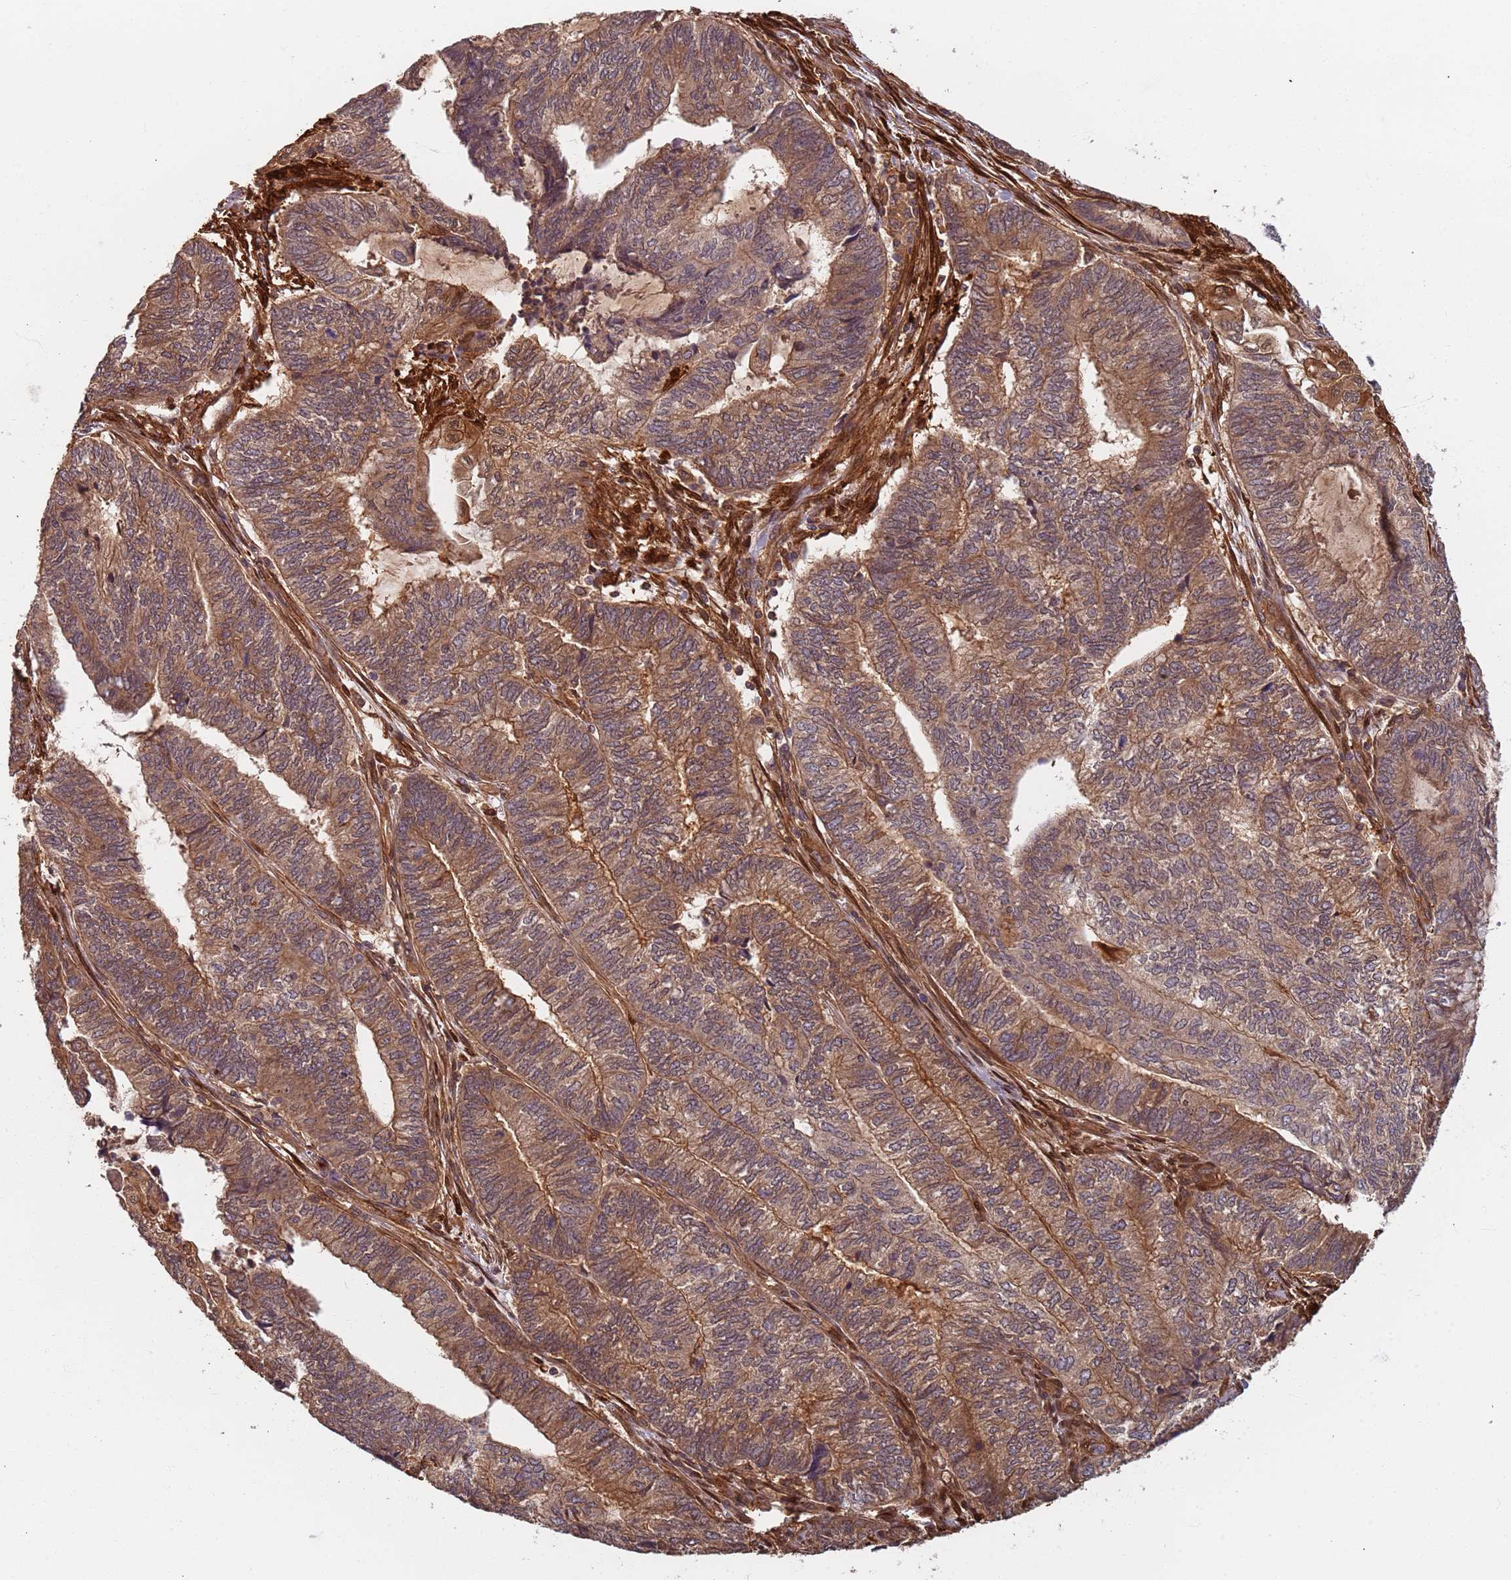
{"staining": {"intensity": "weak", "quantity": ">75%", "location": "cytoplasmic/membranous"}, "tissue": "endometrial cancer", "cell_type": "Tumor cells", "image_type": "cancer", "snomed": [{"axis": "morphology", "description": "Adenocarcinoma, NOS"}, {"axis": "topography", "description": "Uterus"}, {"axis": "topography", "description": "Endometrium"}], "caption": "Weak cytoplasmic/membranous expression is identified in about >75% of tumor cells in endometrial cancer.", "gene": "SDCCAG8", "patient": {"sex": "female", "age": 70}}